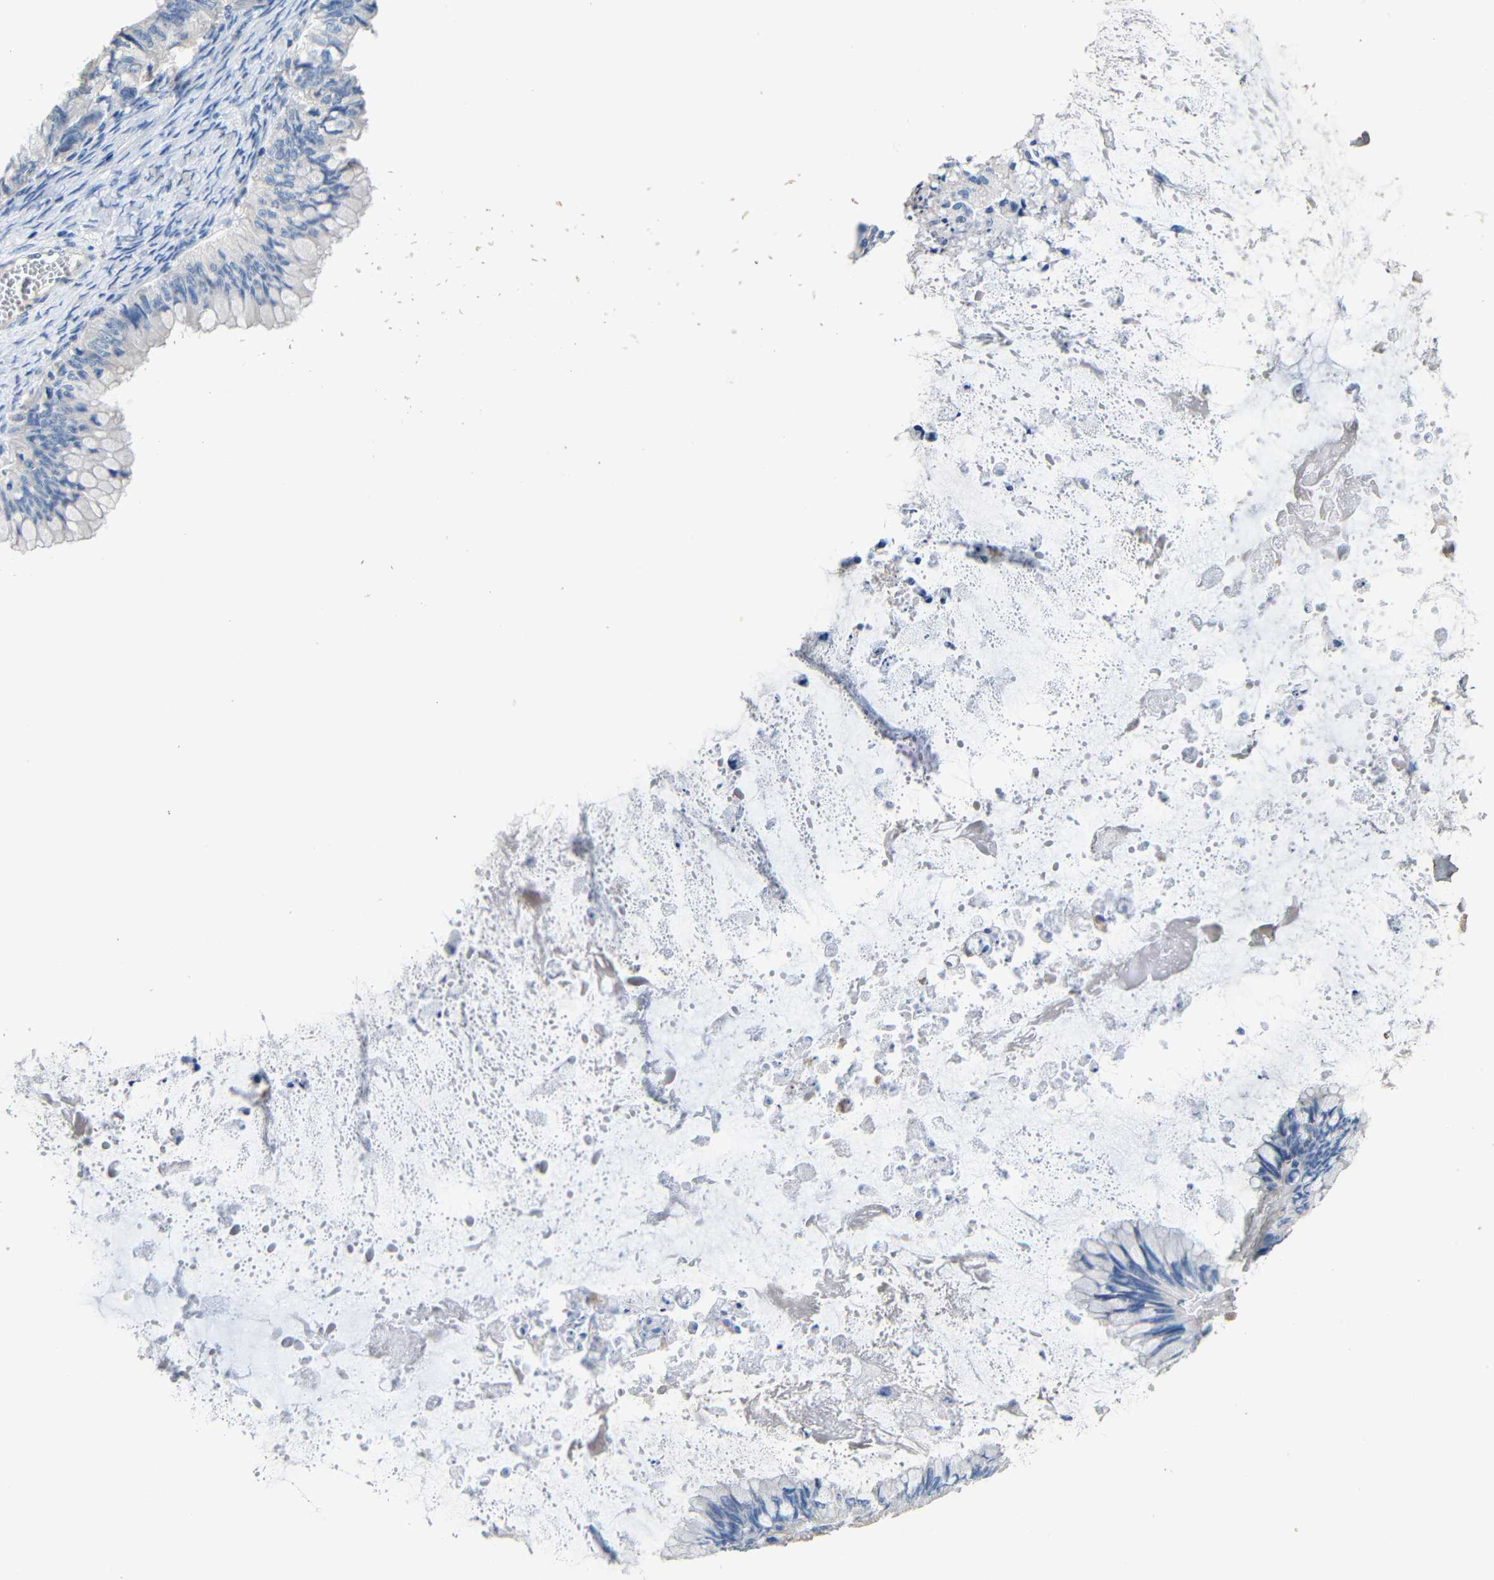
{"staining": {"intensity": "negative", "quantity": "none", "location": "none"}, "tissue": "ovarian cancer", "cell_type": "Tumor cells", "image_type": "cancer", "snomed": [{"axis": "morphology", "description": "Cystadenocarcinoma, mucinous, NOS"}, {"axis": "topography", "description": "Ovary"}], "caption": "IHC micrograph of ovarian mucinous cystadenocarcinoma stained for a protein (brown), which demonstrates no positivity in tumor cells. Nuclei are stained in blue.", "gene": "ACKR2", "patient": {"sex": "female", "age": 80}}